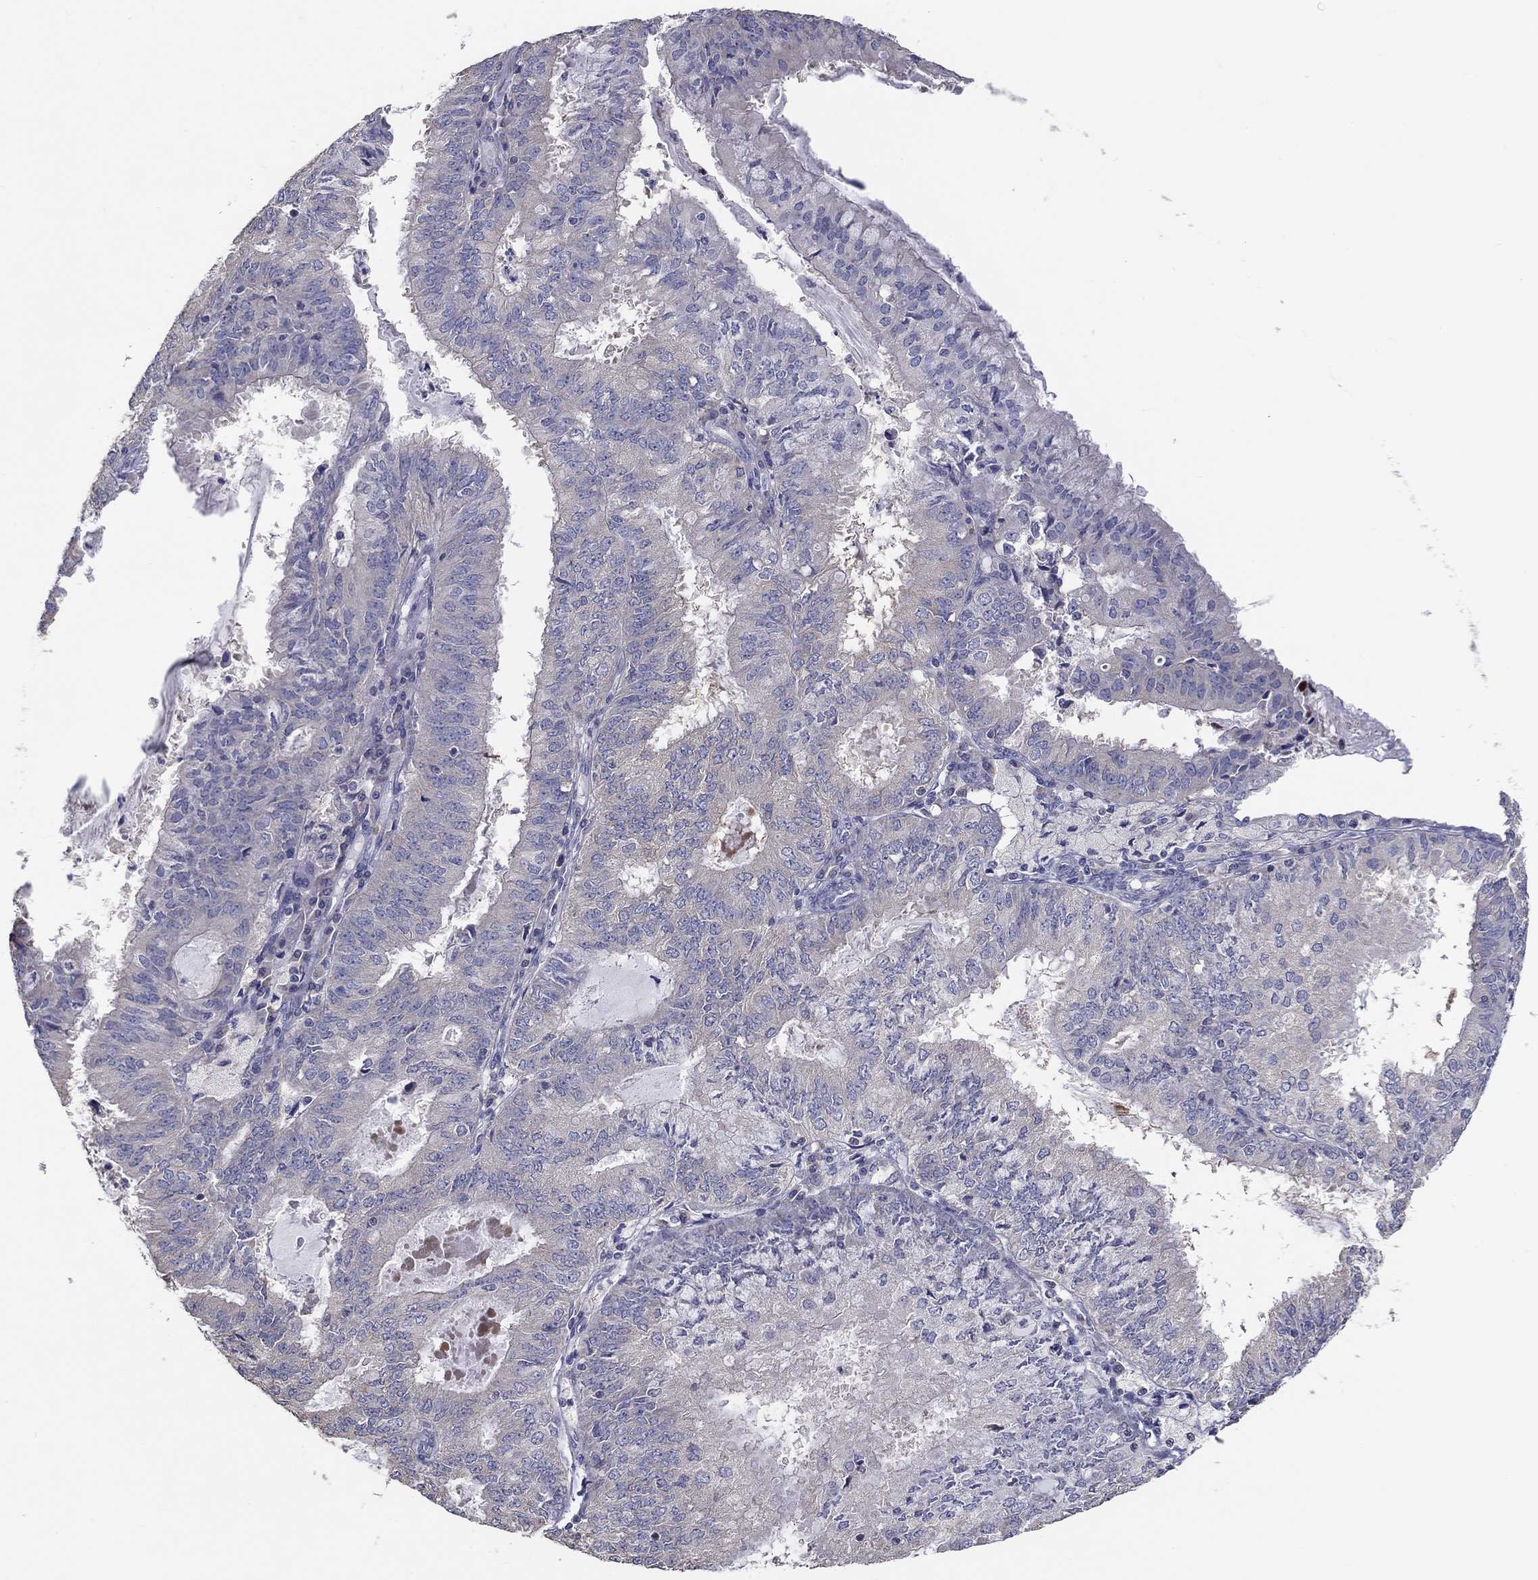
{"staining": {"intensity": "negative", "quantity": "none", "location": "none"}, "tissue": "endometrial cancer", "cell_type": "Tumor cells", "image_type": "cancer", "snomed": [{"axis": "morphology", "description": "Adenocarcinoma, NOS"}, {"axis": "topography", "description": "Endometrium"}], "caption": "Immunohistochemical staining of human endometrial cancer (adenocarcinoma) displays no significant staining in tumor cells.", "gene": "DOCK3", "patient": {"sex": "female", "age": 57}}